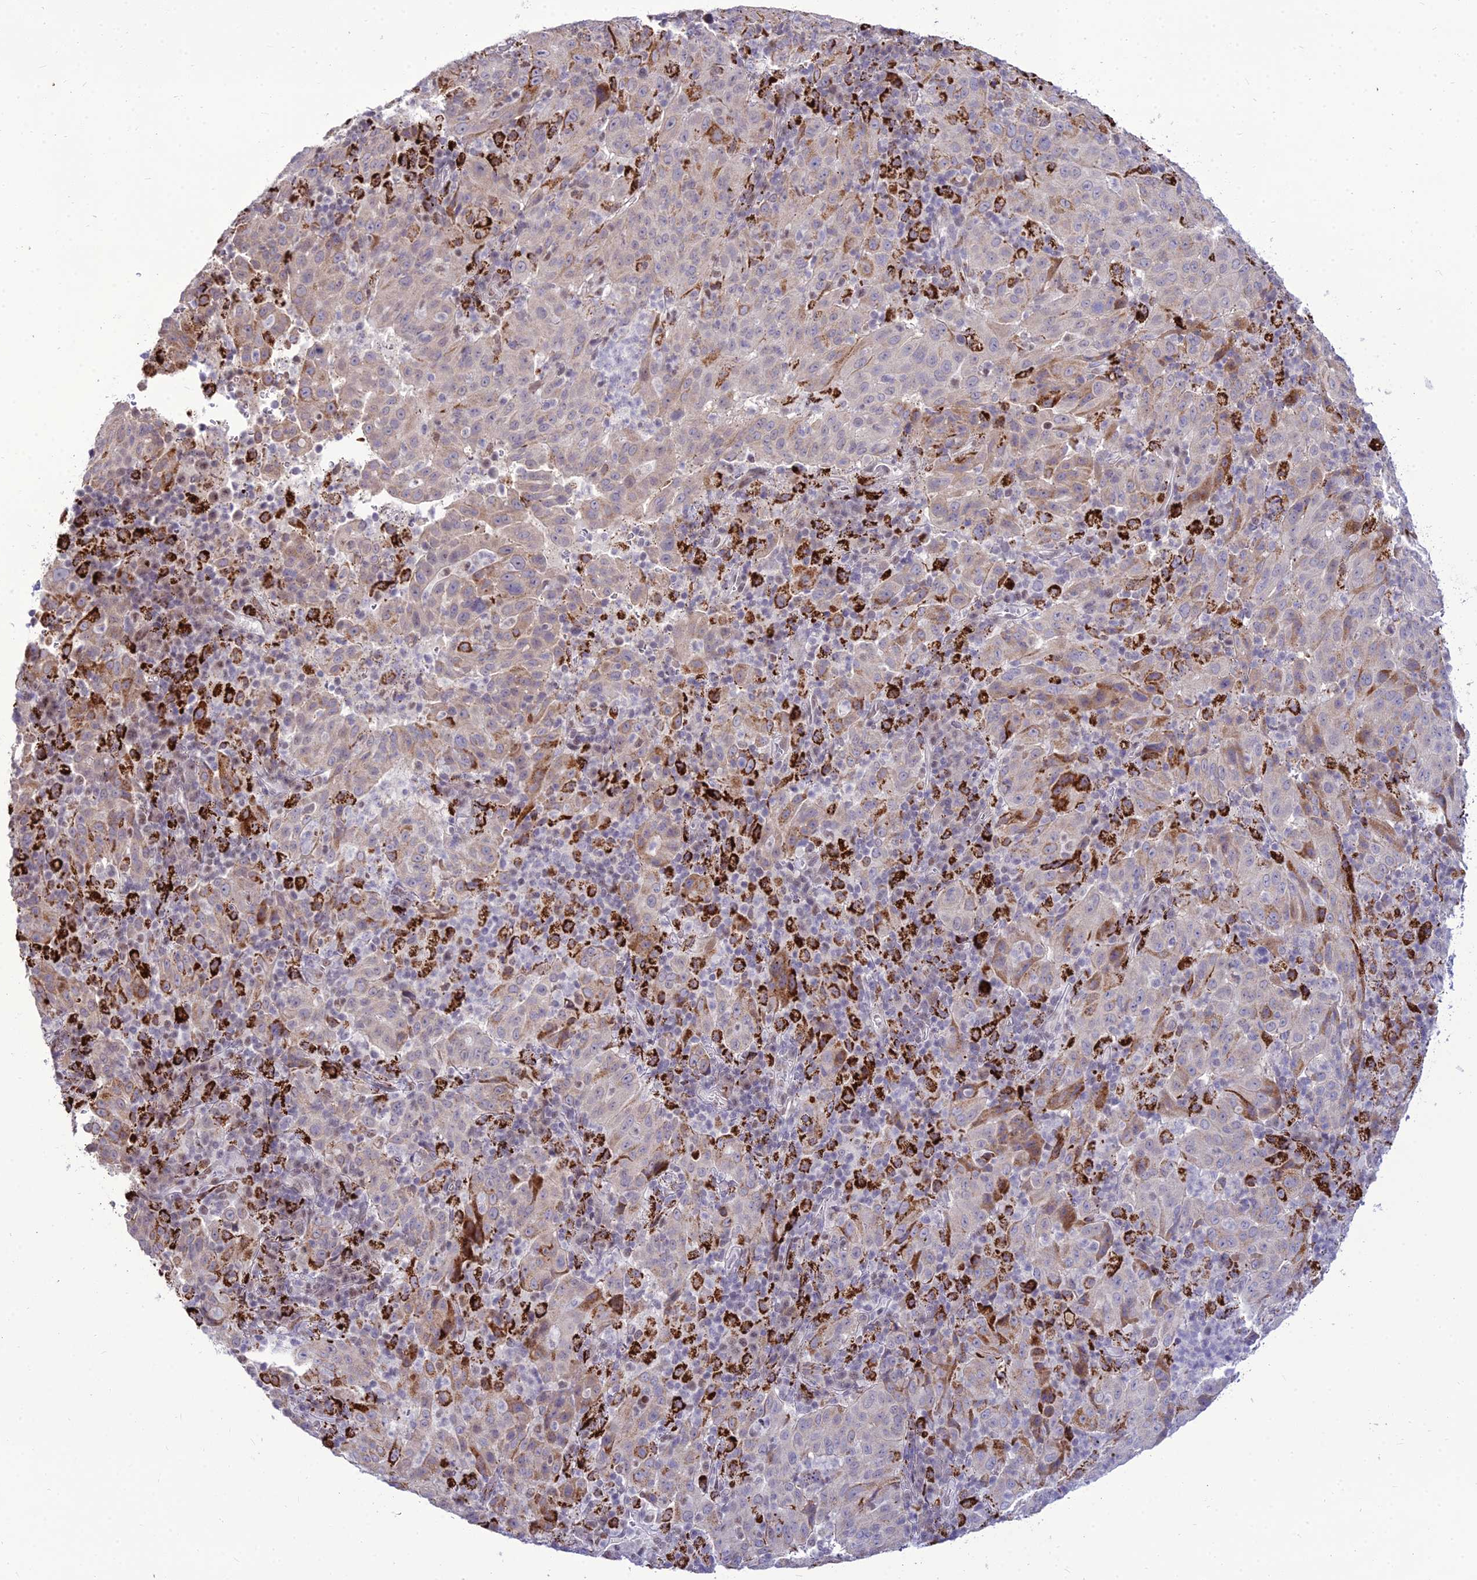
{"staining": {"intensity": "moderate", "quantity": "<25%", "location": "cytoplasmic/membranous"}, "tissue": "pancreatic cancer", "cell_type": "Tumor cells", "image_type": "cancer", "snomed": [{"axis": "morphology", "description": "Adenocarcinoma, NOS"}, {"axis": "topography", "description": "Pancreas"}], "caption": "Human pancreatic adenocarcinoma stained with a brown dye displays moderate cytoplasmic/membranous positive positivity in approximately <25% of tumor cells.", "gene": "C6orf163", "patient": {"sex": "male", "age": 63}}